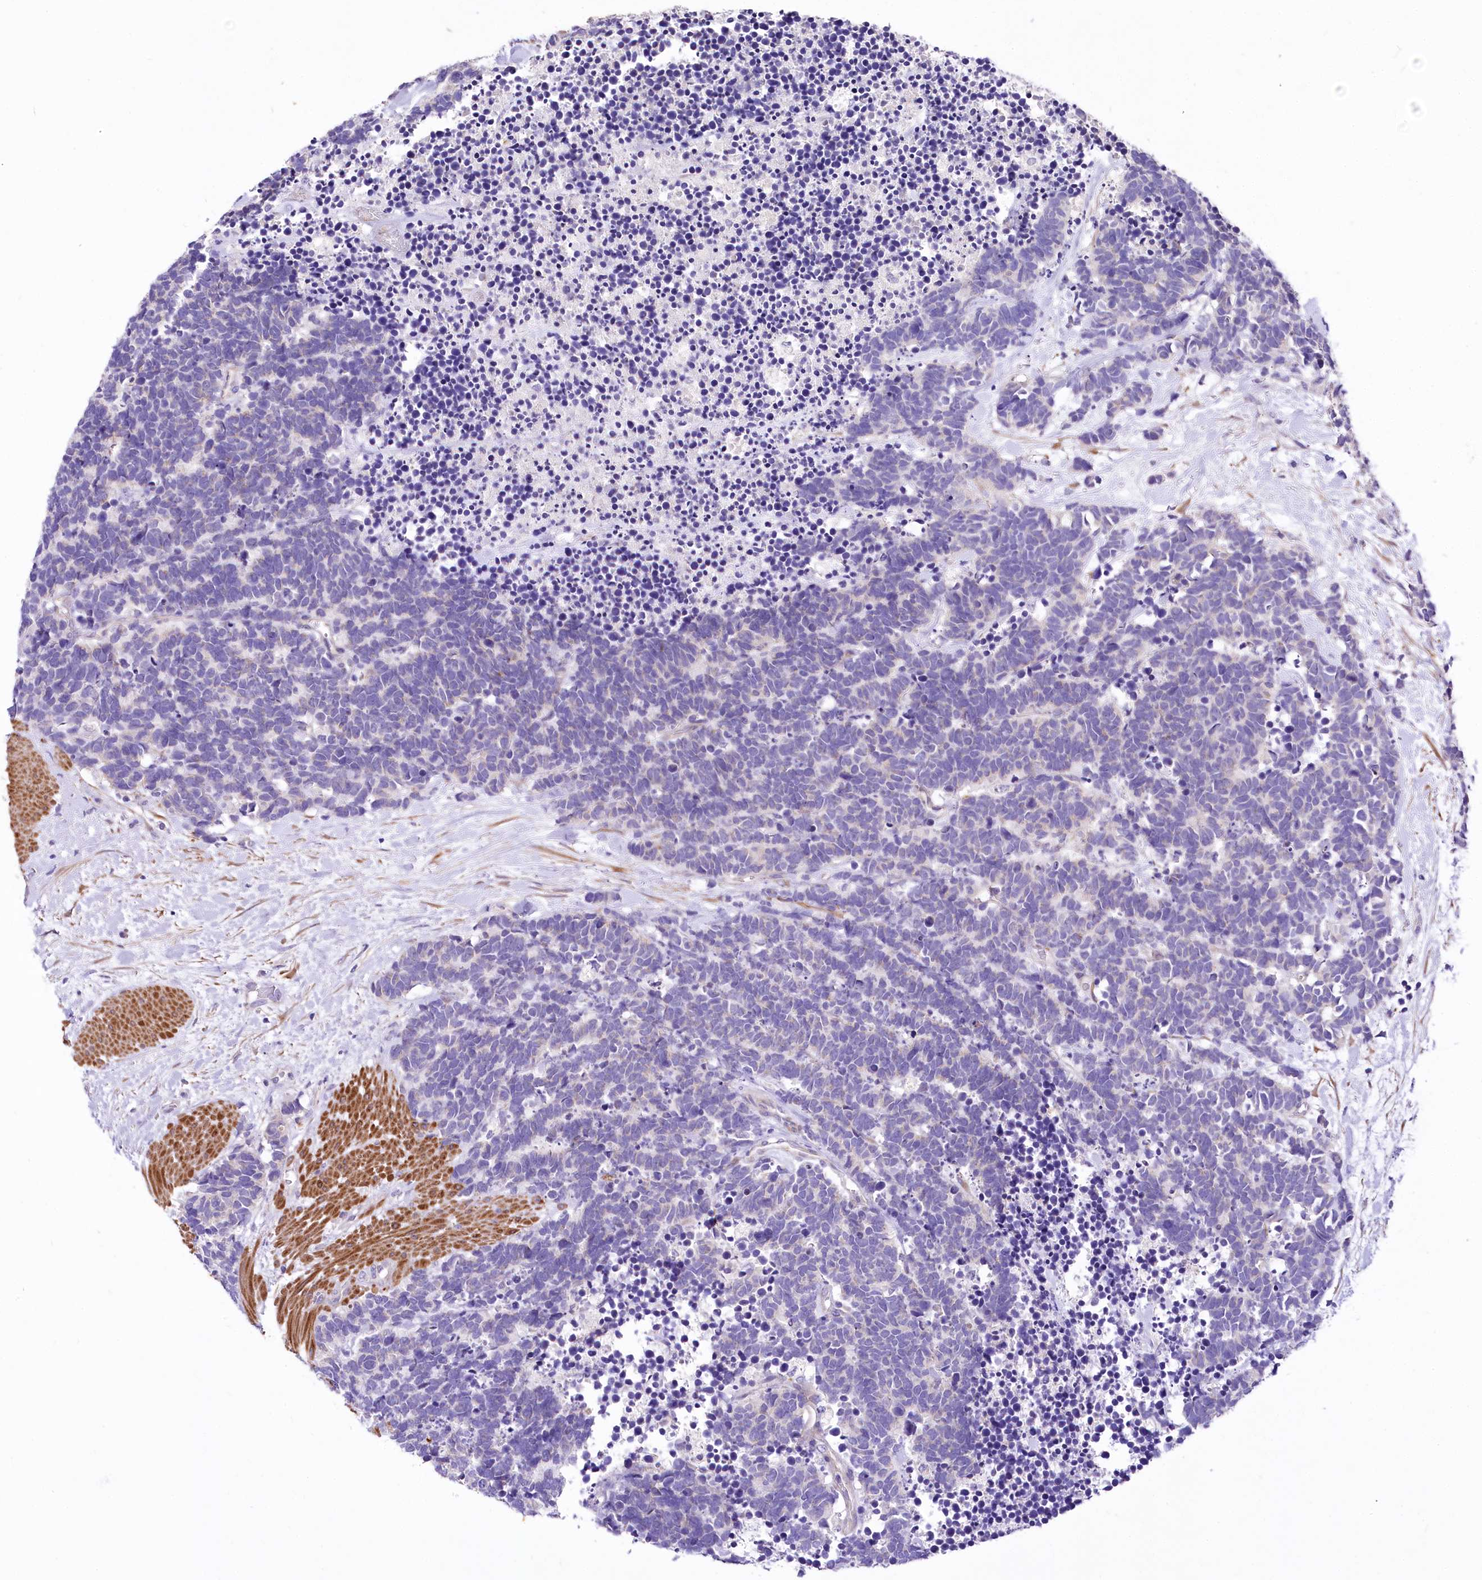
{"staining": {"intensity": "negative", "quantity": "none", "location": "none"}, "tissue": "carcinoid", "cell_type": "Tumor cells", "image_type": "cancer", "snomed": [{"axis": "morphology", "description": "Carcinoma, NOS"}, {"axis": "morphology", "description": "Carcinoid, malignant, NOS"}, {"axis": "topography", "description": "Urinary bladder"}], "caption": "DAB immunohistochemical staining of carcinoid shows no significant expression in tumor cells.", "gene": "RDH16", "patient": {"sex": "male", "age": 57}}